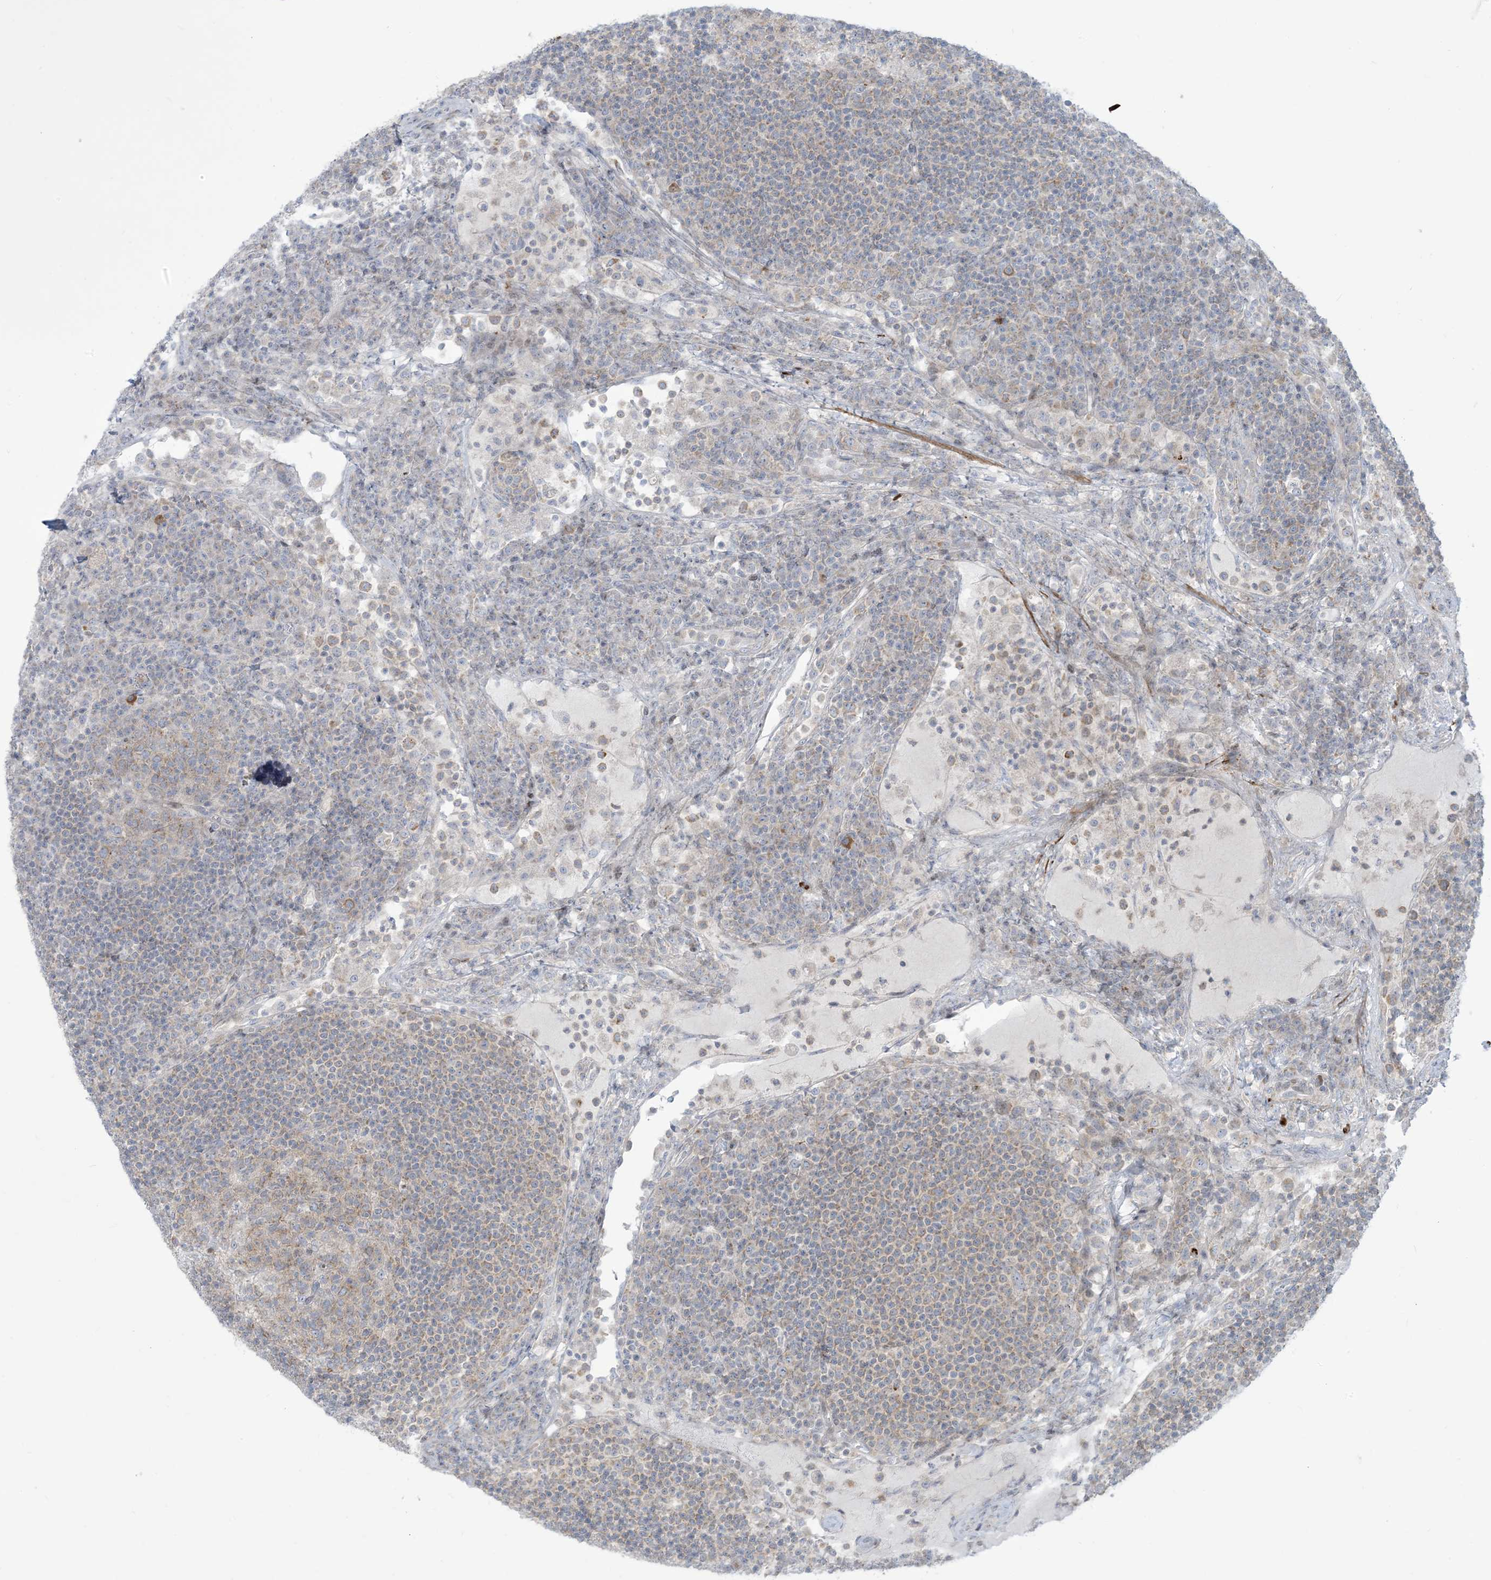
{"staining": {"intensity": "weak", "quantity": "<25%", "location": "cytoplasmic/membranous"}, "tissue": "lymph node", "cell_type": "Germinal center cells", "image_type": "normal", "snomed": [{"axis": "morphology", "description": "Normal tissue, NOS"}, {"axis": "topography", "description": "Lymph node"}], "caption": "Photomicrograph shows no significant protein positivity in germinal center cells of unremarkable lymph node.", "gene": "AFTPH", "patient": {"sex": "female", "age": 53}}